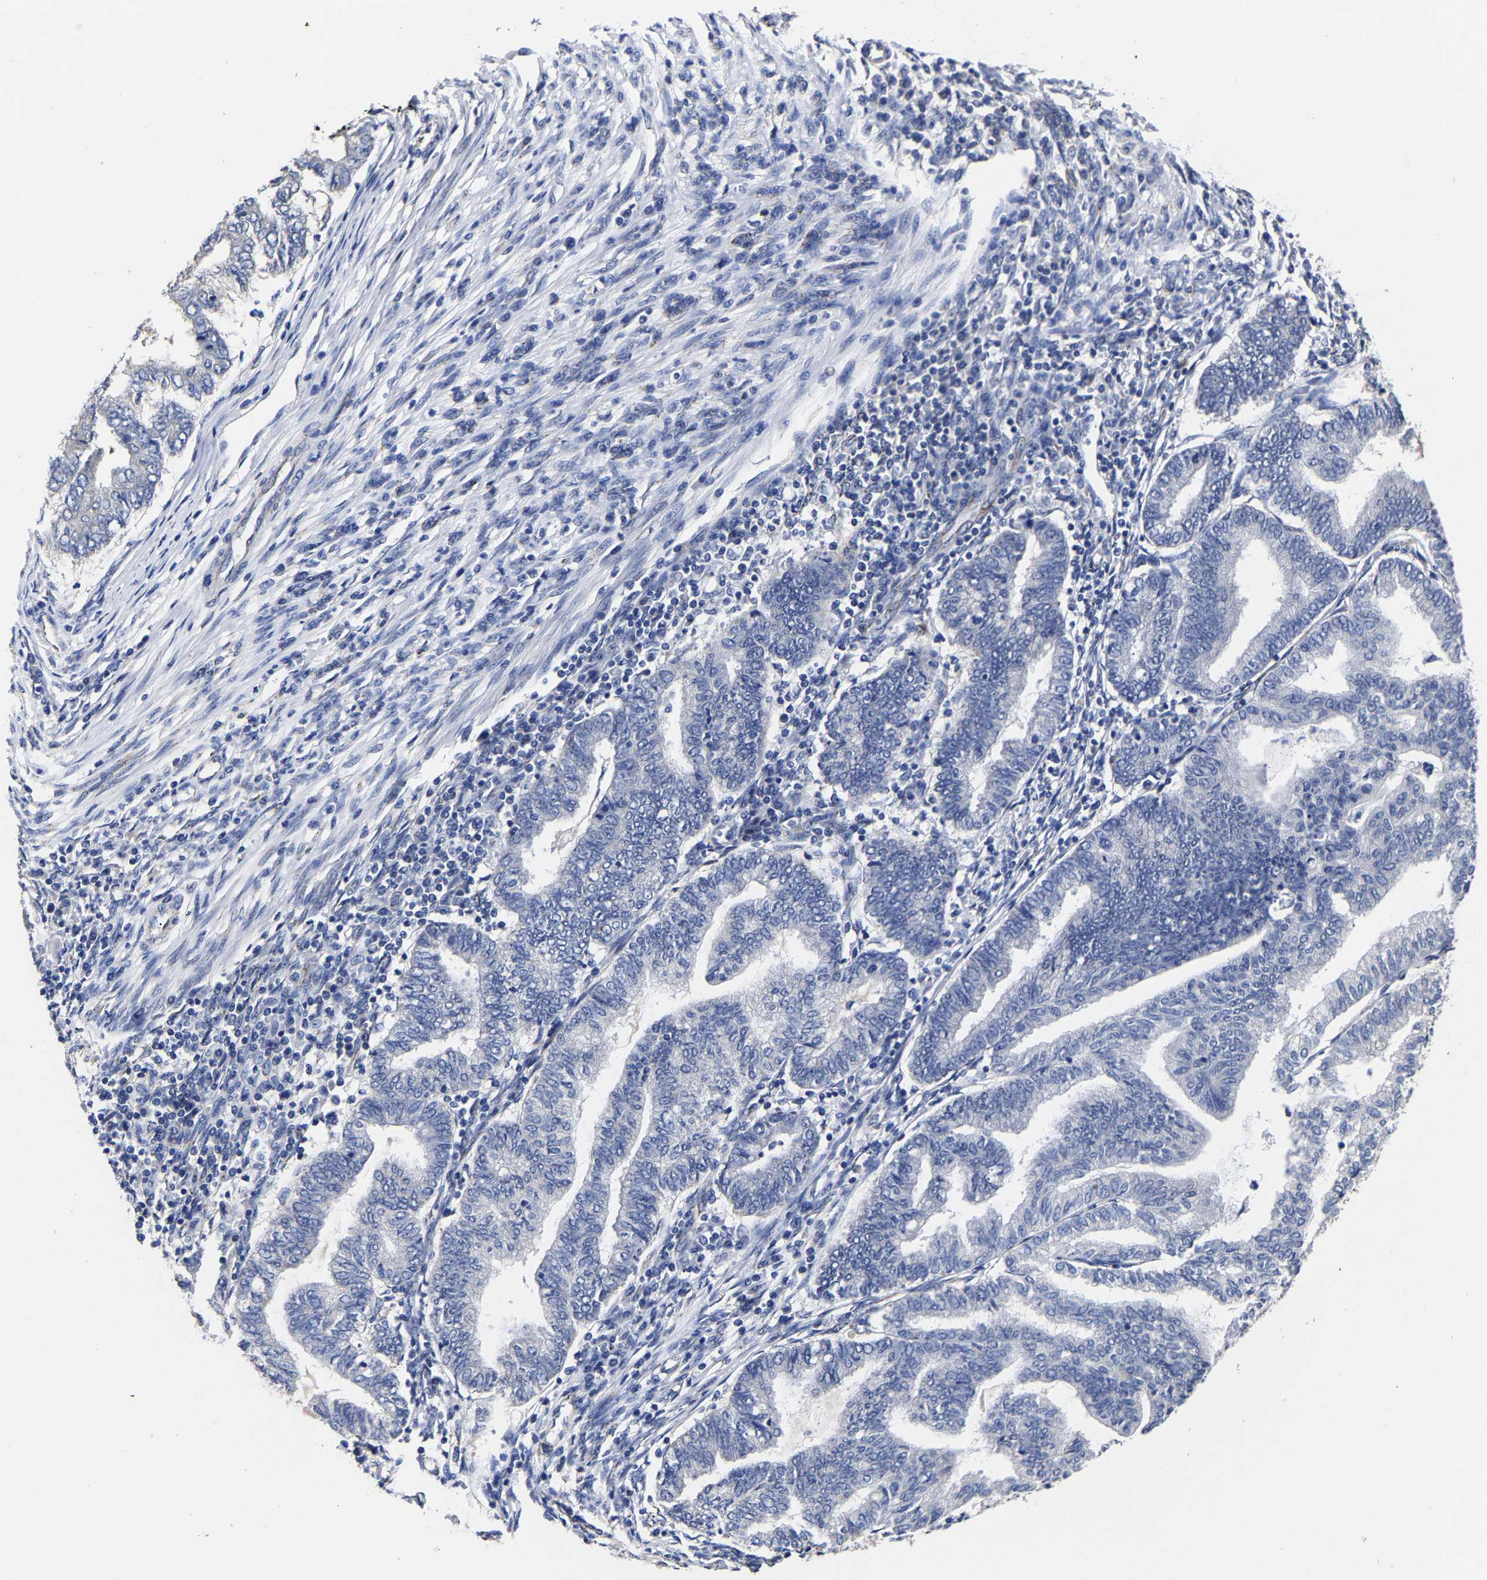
{"staining": {"intensity": "negative", "quantity": "none", "location": "none"}, "tissue": "endometrial cancer", "cell_type": "Tumor cells", "image_type": "cancer", "snomed": [{"axis": "morphology", "description": "Polyp, NOS"}, {"axis": "morphology", "description": "Adenocarcinoma, NOS"}, {"axis": "morphology", "description": "Adenoma, NOS"}, {"axis": "topography", "description": "Endometrium"}], "caption": "Immunohistochemical staining of human endometrial cancer (polyp) displays no significant staining in tumor cells. (DAB (3,3'-diaminobenzidine) immunohistochemistry, high magnification).", "gene": "AASS", "patient": {"sex": "female", "age": 79}}